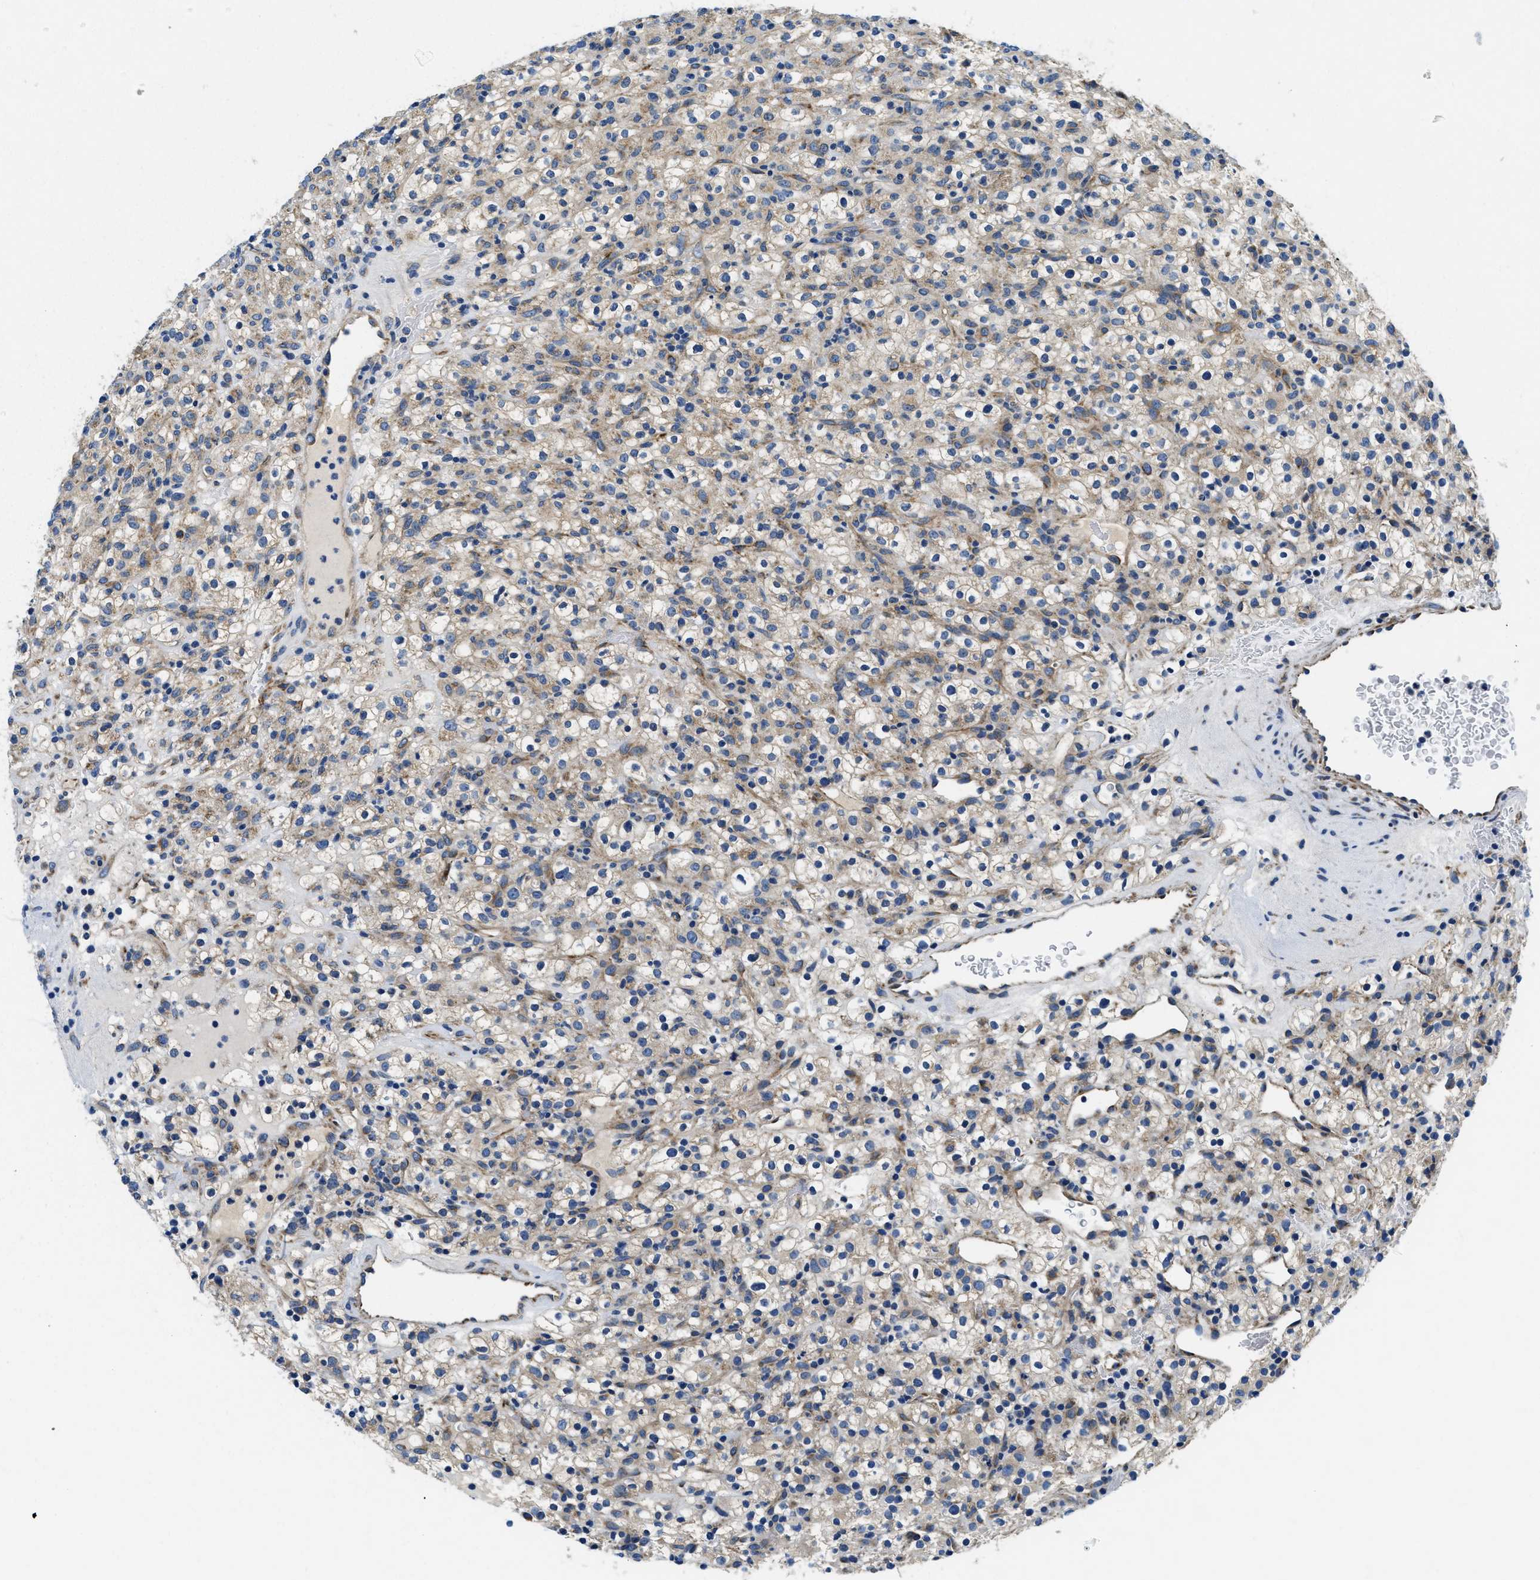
{"staining": {"intensity": "weak", "quantity": ">75%", "location": "cytoplasmic/membranous"}, "tissue": "renal cancer", "cell_type": "Tumor cells", "image_type": "cancer", "snomed": [{"axis": "morphology", "description": "Normal tissue, NOS"}, {"axis": "morphology", "description": "Adenocarcinoma, NOS"}, {"axis": "topography", "description": "Kidney"}], "caption": "This is a micrograph of immunohistochemistry (IHC) staining of renal adenocarcinoma, which shows weak expression in the cytoplasmic/membranous of tumor cells.", "gene": "SAMD4B", "patient": {"sex": "female", "age": 72}}